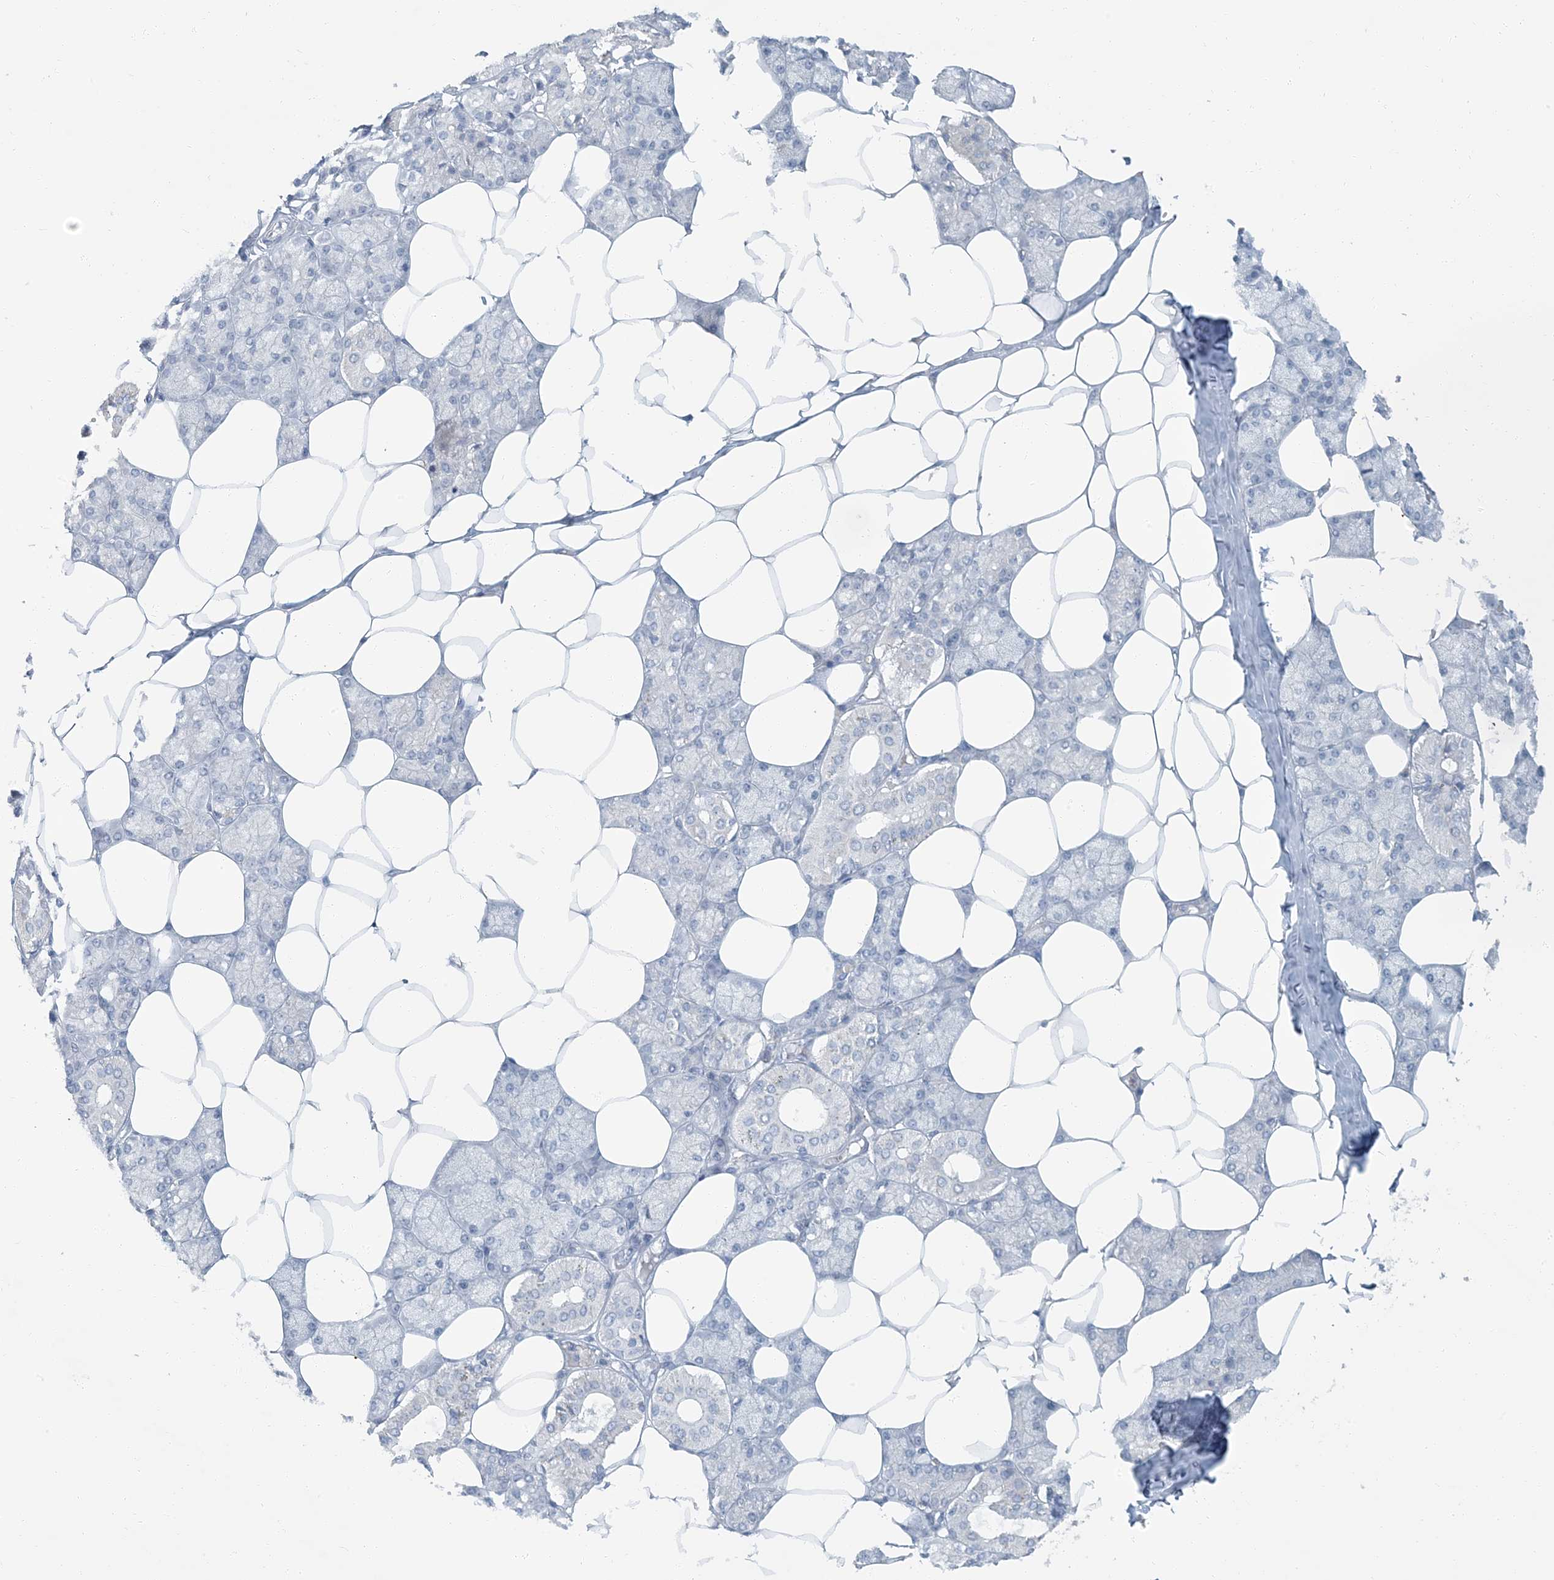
{"staining": {"intensity": "negative", "quantity": "none", "location": "none"}, "tissue": "salivary gland", "cell_type": "Glandular cells", "image_type": "normal", "snomed": [{"axis": "morphology", "description": "Normal tissue, NOS"}, {"axis": "topography", "description": "Salivary gland"}], "caption": "This is an immunohistochemistry (IHC) image of benign salivary gland. There is no positivity in glandular cells.", "gene": "EPHA4", "patient": {"sex": "male", "age": 62}}